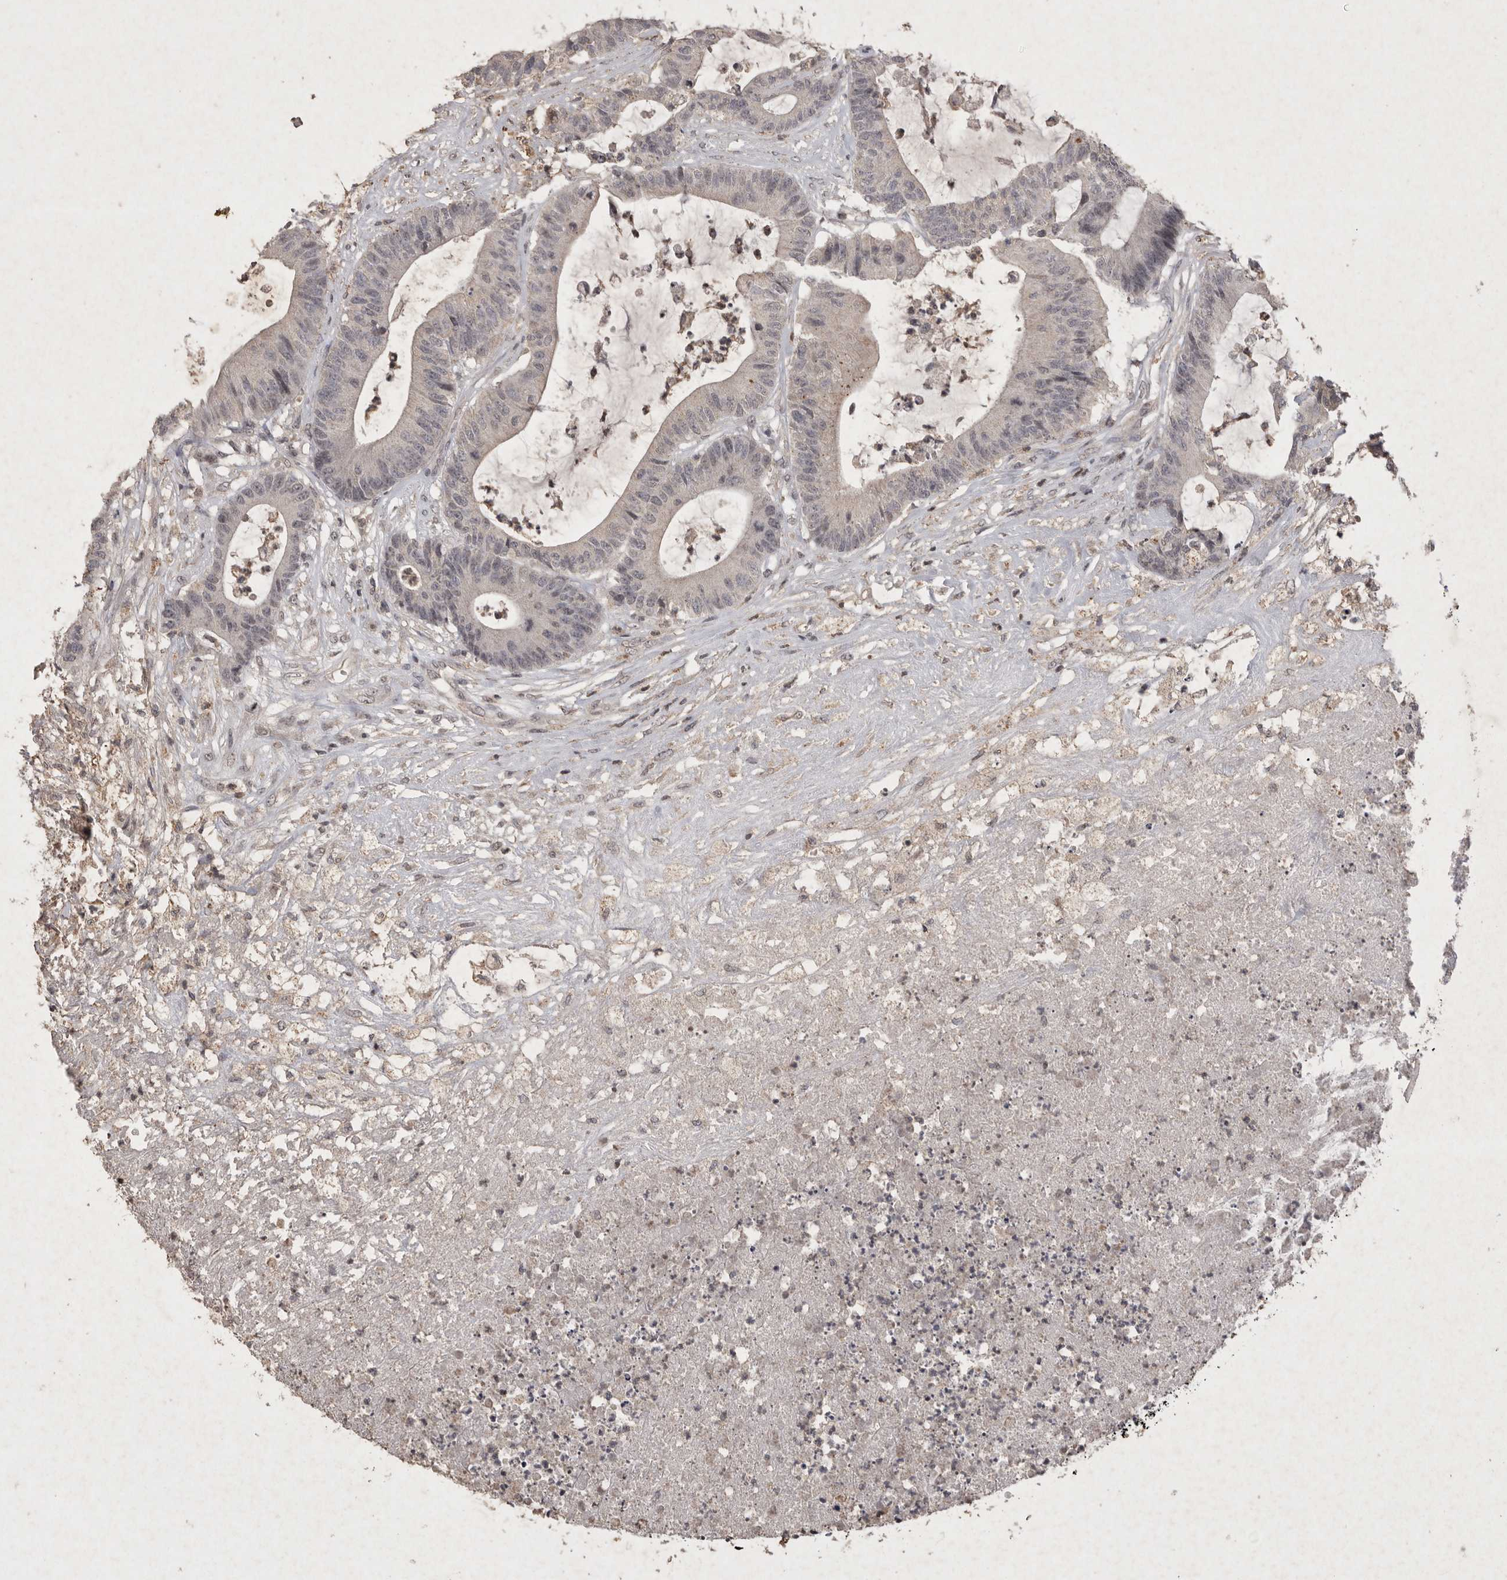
{"staining": {"intensity": "negative", "quantity": "none", "location": "none"}, "tissue": "colorectal cancer", "cell_type": "Tumor cells", "image_type": "cancer", "snomed": [{"axis": "morphology", "description": "Adenocarcinoma, NOS"}, {"axis": "topography", "description": "Colon"}], "caption": "Immunohistochemistry (IHC) micrograph of neoplastic tissue: human colorectal cancer stained with DAB exhibits no significant protein staining in tumor cells.", "gene": "APLNR", "patient": {"sex": "female", "age": 84}}